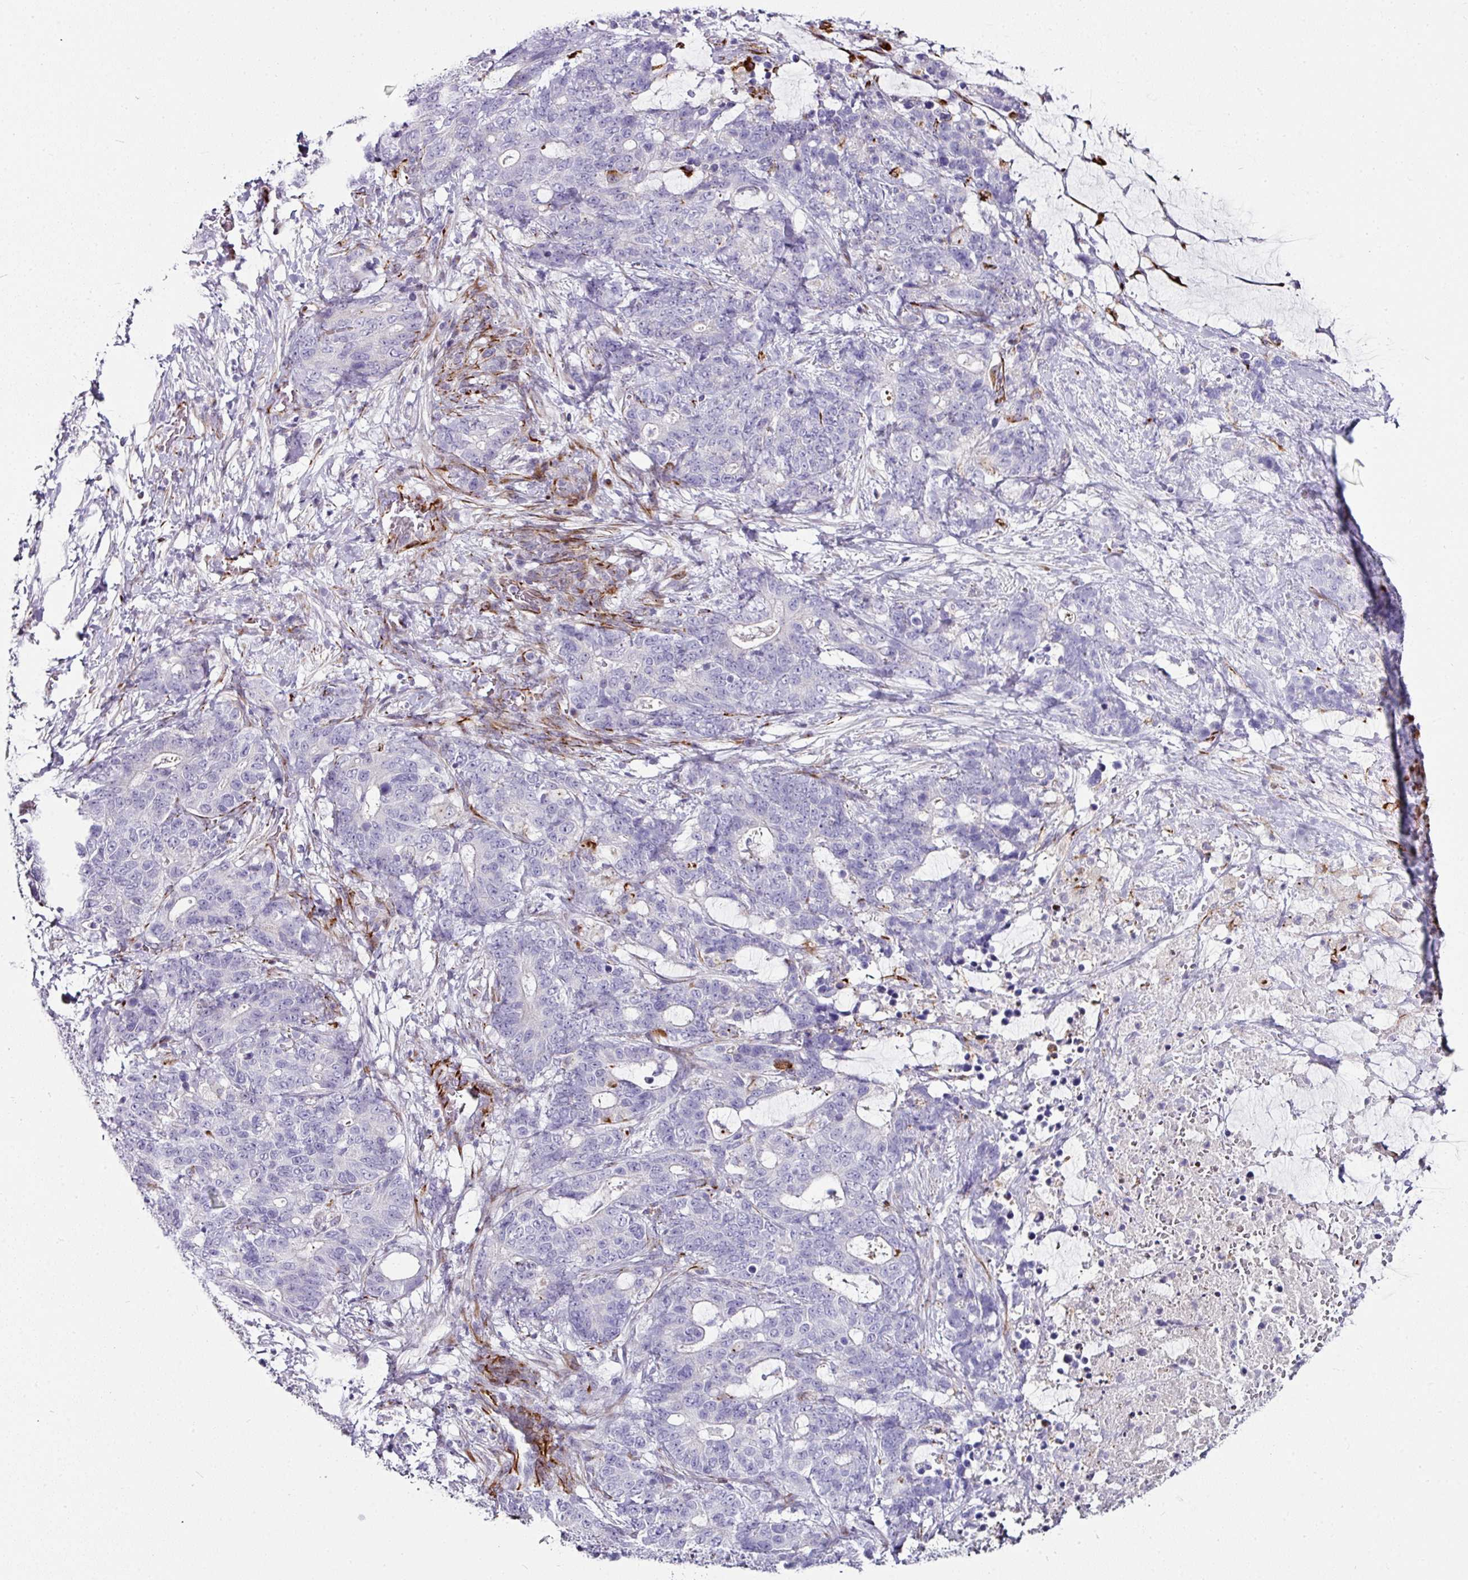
{"staining": {"intensity": "negative", "quantity": "none", "location": "none"}, "tissue": "stomach cancer", "cell_type": "Tumor cells", "image_type": "cancer", "snomed": [{"axis": "morphology", "description": "Normal tissue, NOS"}, {"axis": "morphology", "description": "Adenocarcinoma, NOS"}, {"axis": "topography", "description": "Stomach"}], "caption": "The histopathology image shows no staining of tumor cells in stomach cancer.", "gene": "TMPRSS9", "patient": {"sex": "female", "age": 64}}